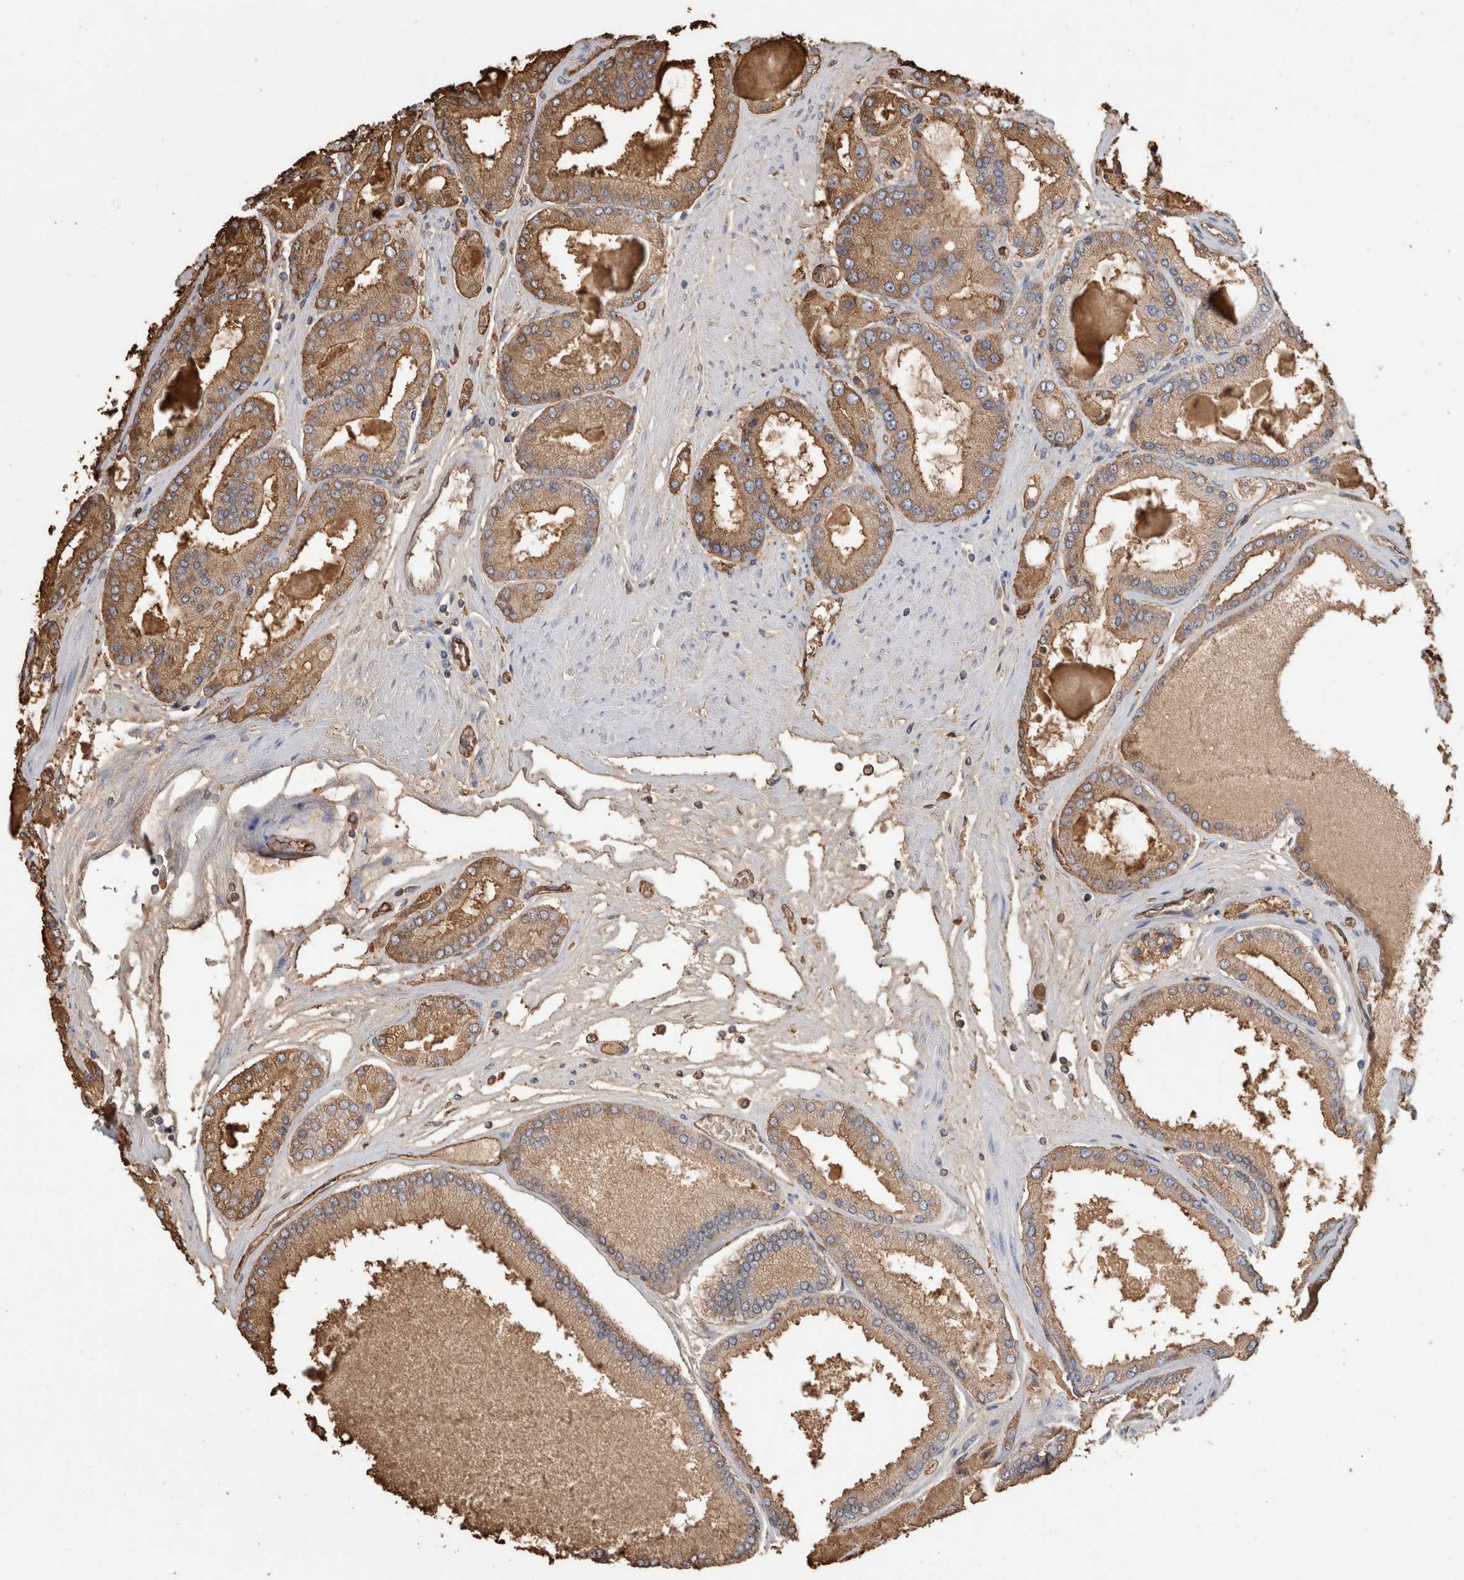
{"staining": {"intensity": "strong", "quantity": ">75%", "location": "cytoplasmic/membranous"}, "tissue": "prostate cancer", "cell_type": "Tumor cells", "image_type": "cancer", "snomed": [{"axis": "morphology", "description": "Adenocarcinoma, High grade"}, {"axis": "topography", "description": "Prostate"}], "caption": "There is high levels of strong cytoplasmic/membranous positivity in tumor cells of prostate cancer, as demonstrated by immunohistochemical staining (brown color).", "gene": "IL17RC", "patient": {"sex": "male", "age": 59}}